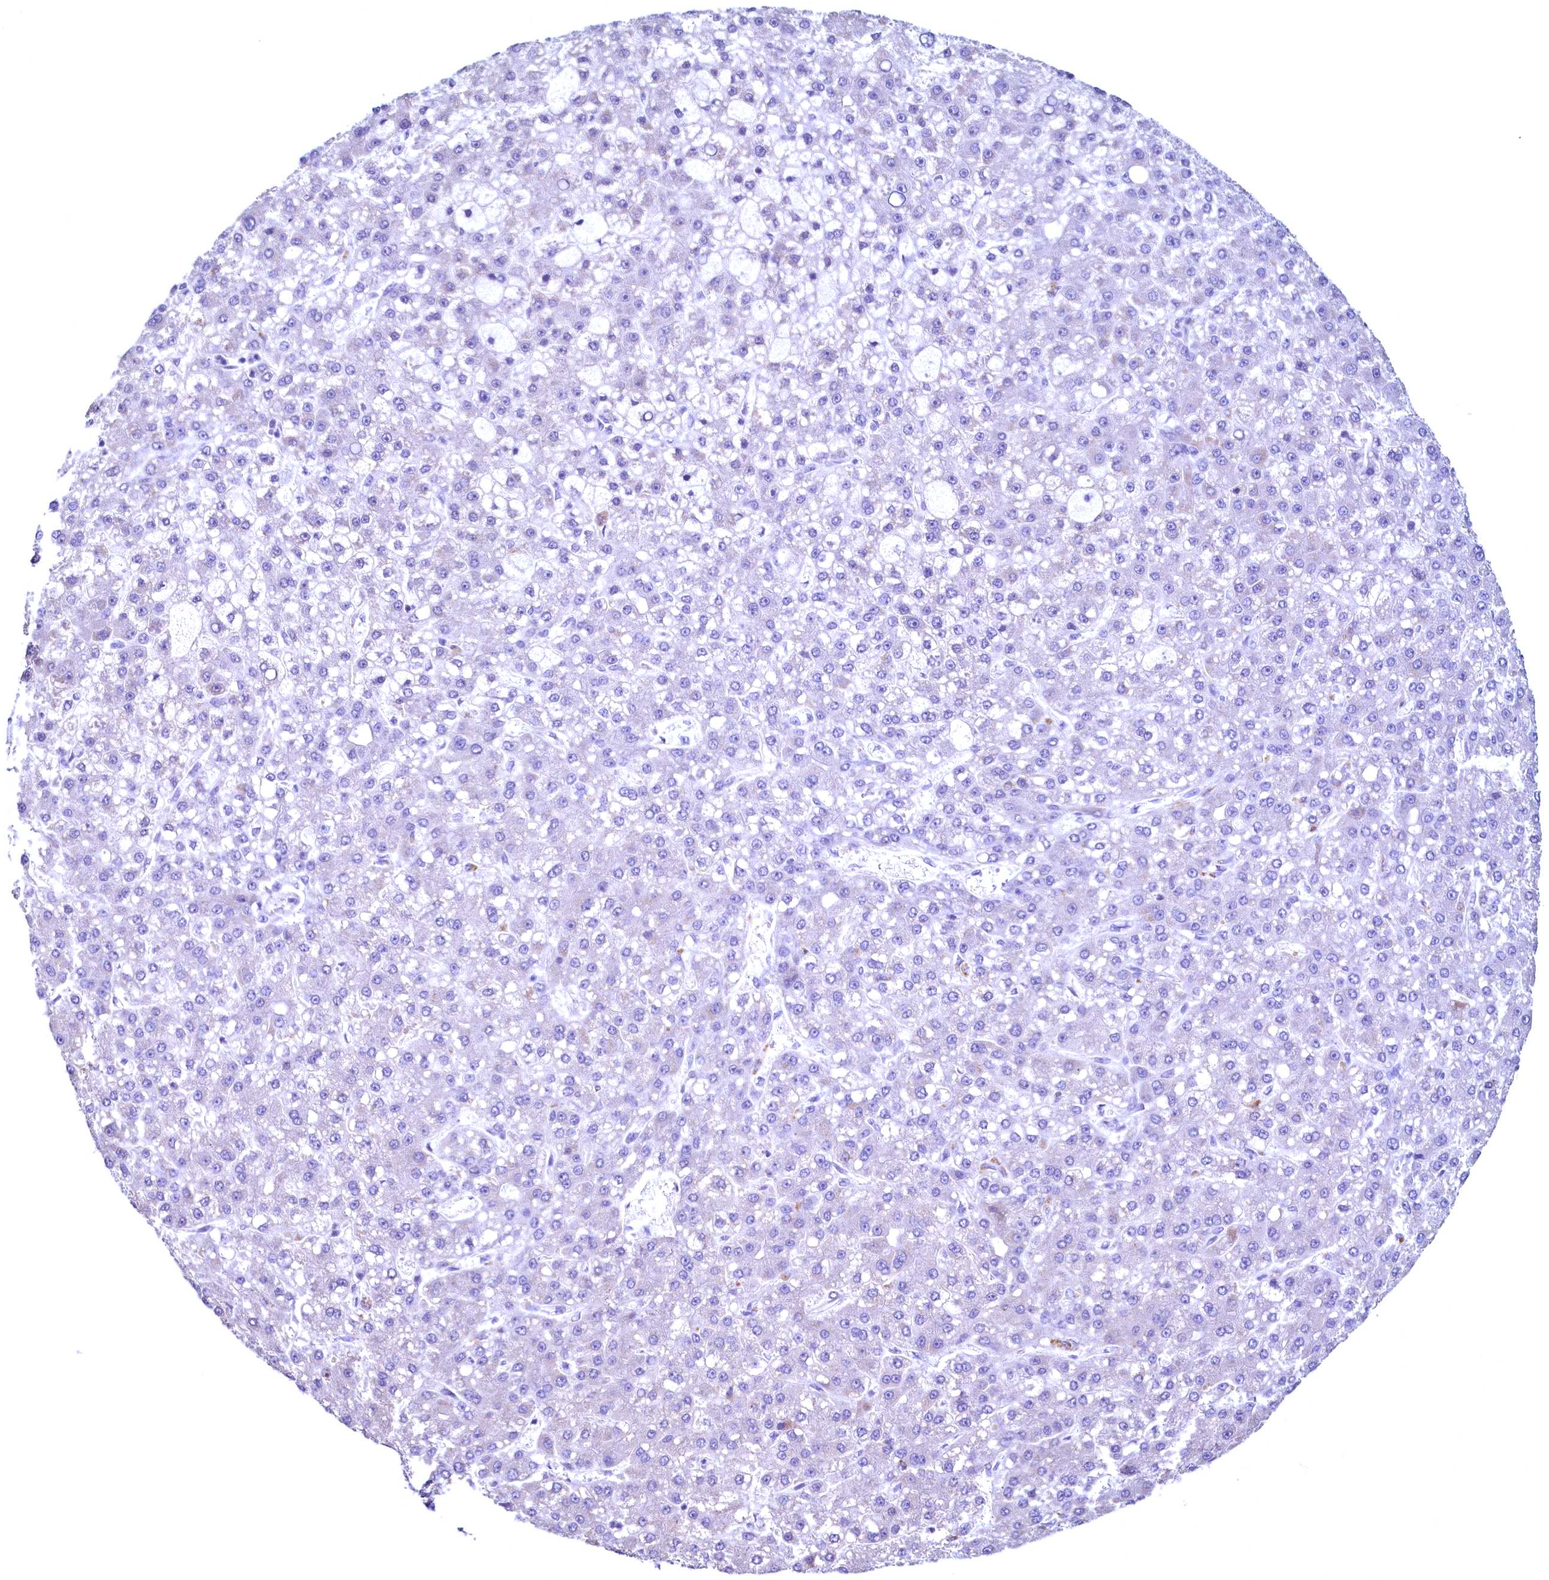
{"staining": {"intensity": "negative", "quantity": "none", "location": "none"}, "tissue": "liver cancer", "cell_type": "Tumor cells", "image_type": "cancer", "snomed": [{"axis": "morphology", "description": "Carcinoma, Hepatocellular, NOS"}, {"axis": "topography", "description": "Liver"}], "caption": "There is no significant staining in tumor cells of hepatocellular carcinoma (liver). (DAB (3,3'-diaminobenzidine) IHC visualized using brightfield microscopy, high magnification).", "gene": "MAP1LC3A", "patient": {"sex": "male", "age": 67}}